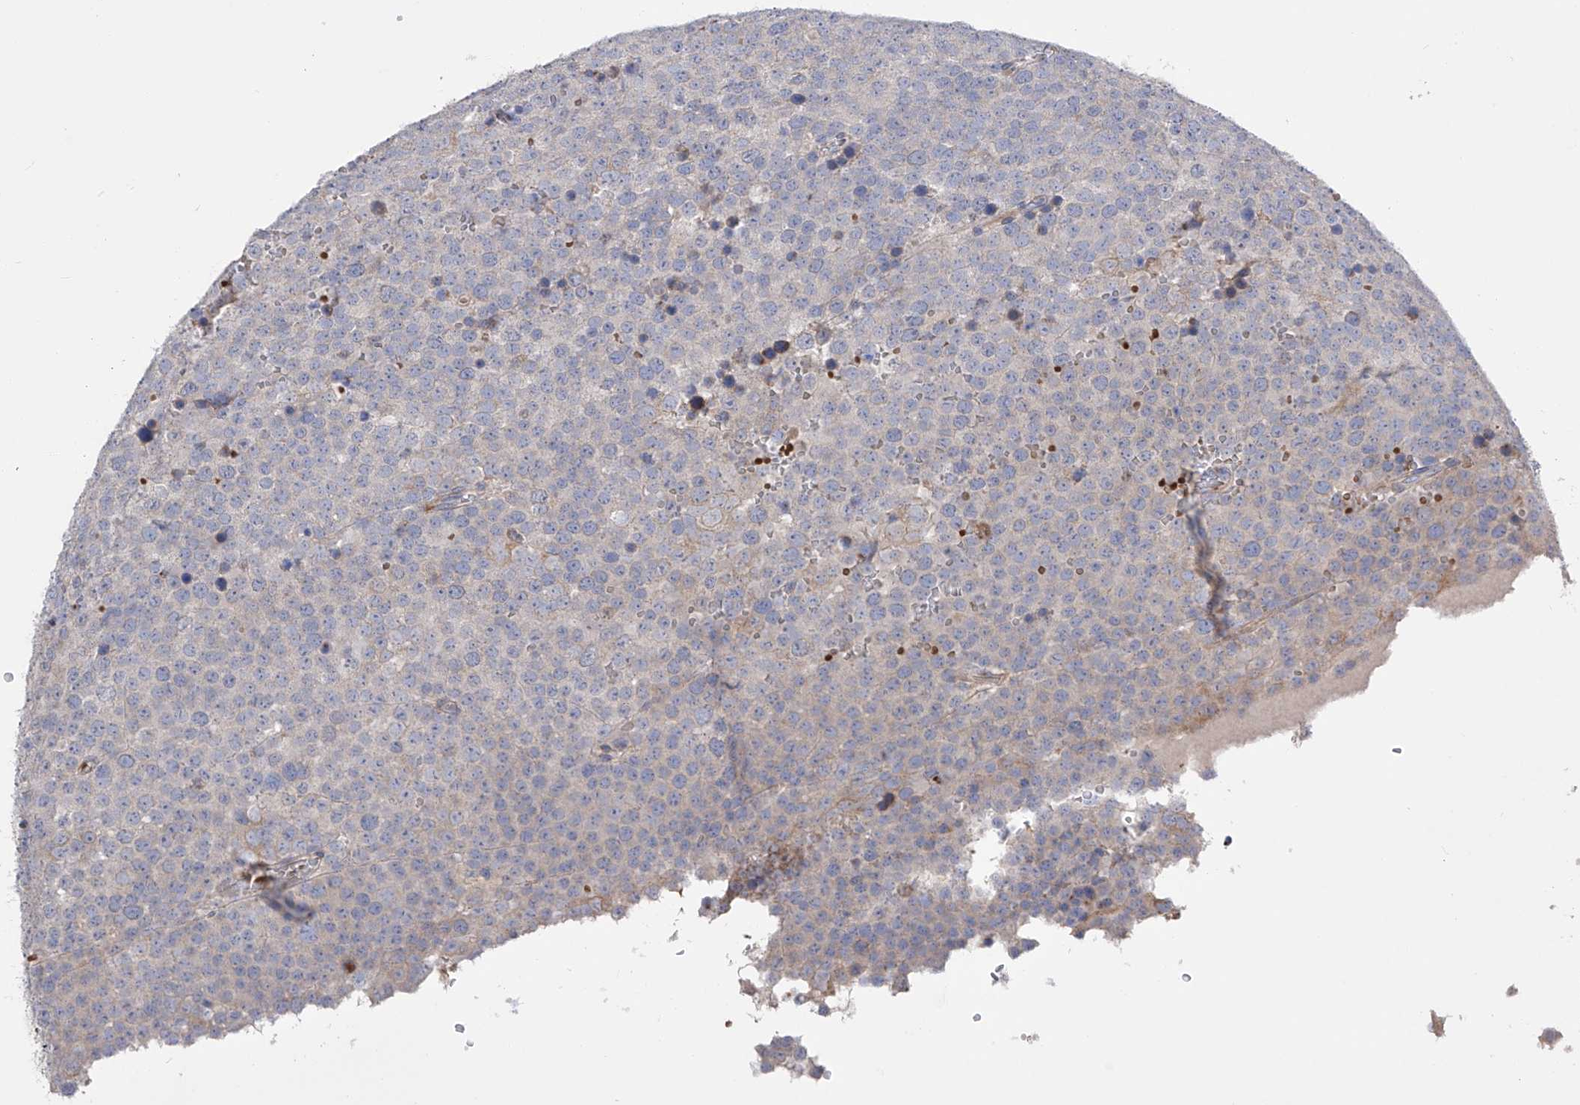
{"staining": {"intensity": "moderate", "quantity": "<25%", "location": "cytoplasmic/membranous"}, "tissue": "testis cancer", "cell_type": "Tumor cells", "image_type": "cancer", "snomed": [{"axis": "morphology", "description": "Seminoma, NOS"}, {"axis": "topography", "description": "Testis"}], "caption": "Human testis seminoma stained with a protein marker shows moderate staining in tumor cells.", "gene": "NFATC4", "patient": {"sex": "male", "age": 71}}